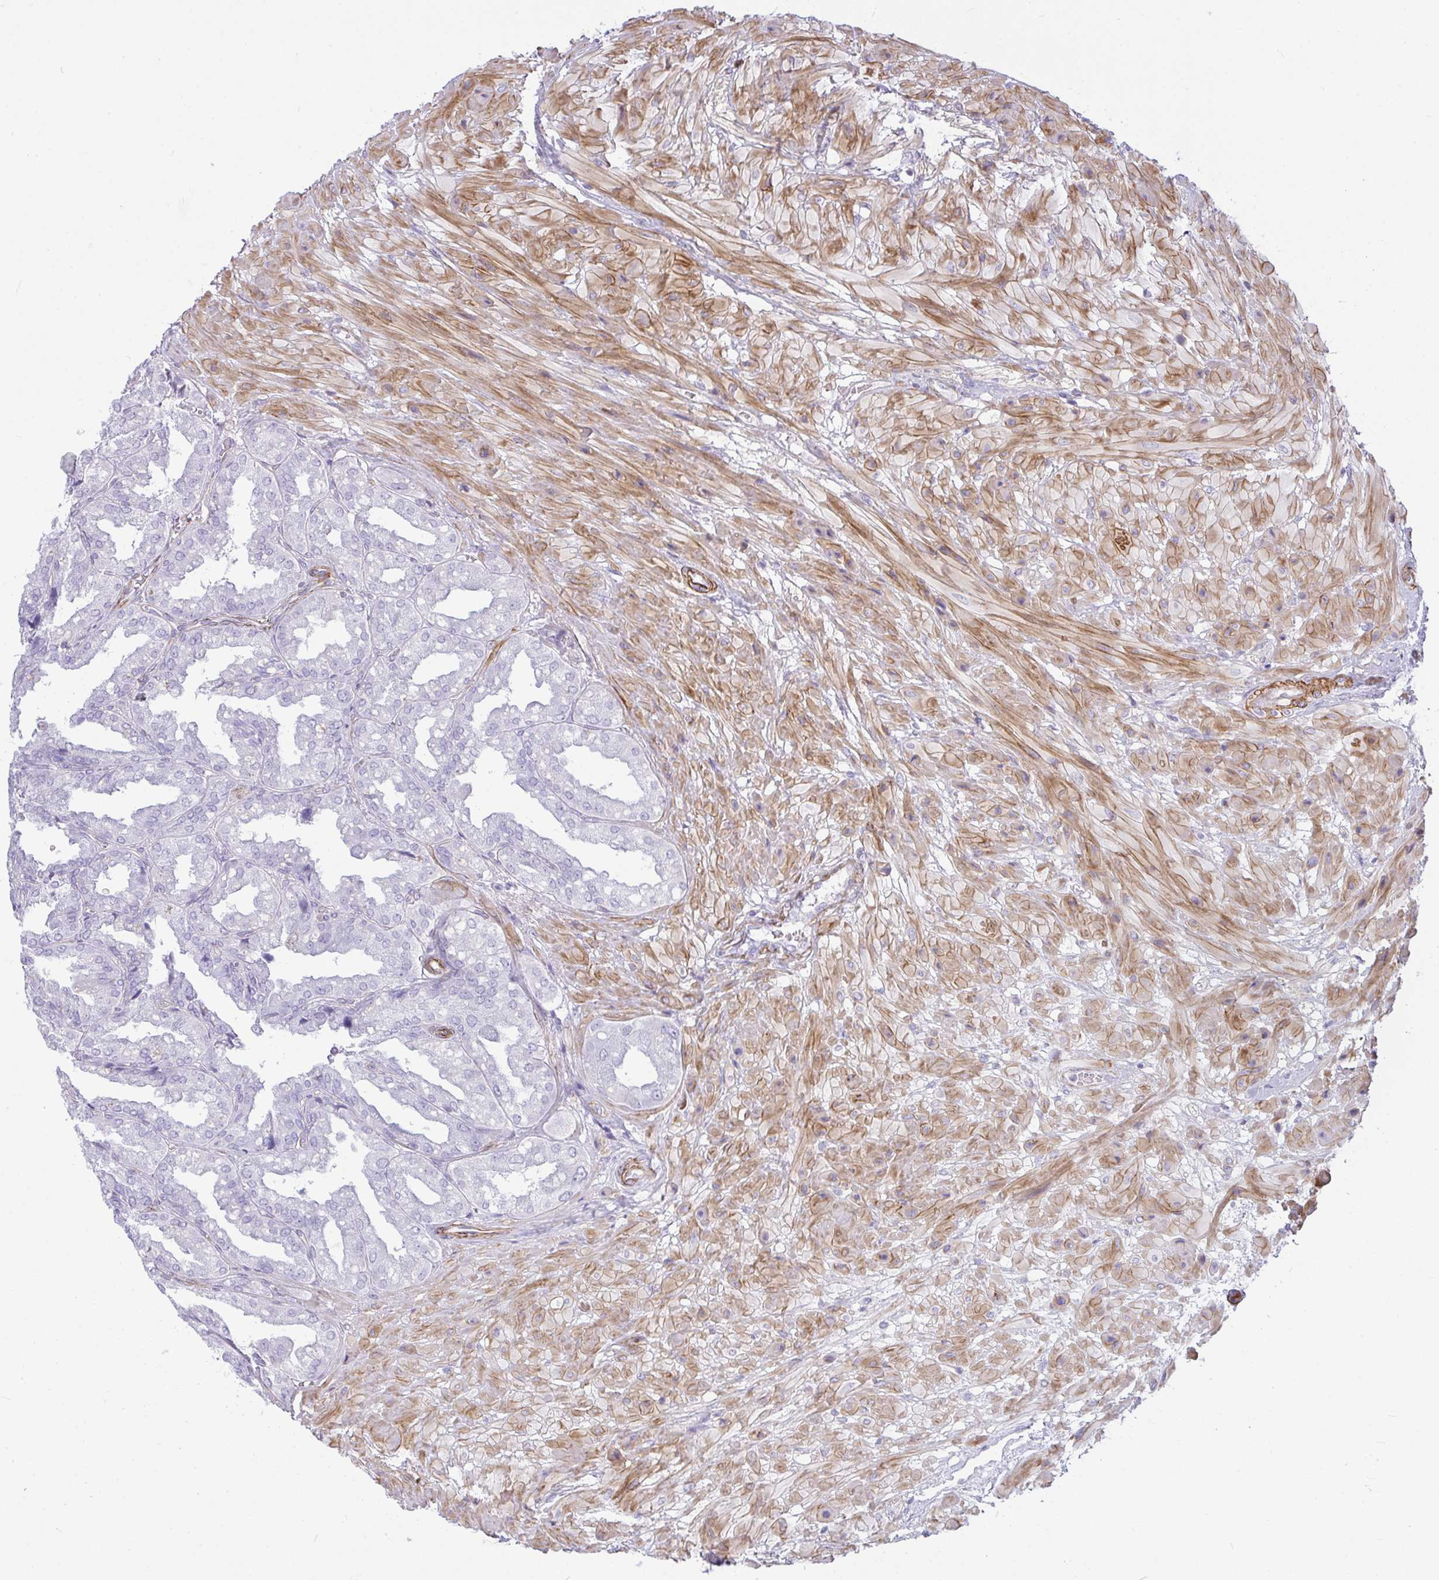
{"staining": {"intensity": "negative", "quantity": "none", "location": "none"}, "tissue": "seminal vesicle", "cell_type": "Glandular cells", "image_type": "normal", "snomed": [{"axis": "morphology", "description": "Normal tissue, NOS"}, {"axis": "topography", "description": "Seminal veicle"}], "caption": "Glandular cells are negative for brown protein staining in normal seminal vesicle. The staining is performed using DAB (3,3'-diaminobenzidine) brown chromogen with nuclei counter-stained in using hematoxylin.", "gene": "CDRT15", "patient": {"sex": "male", "age": 55}}